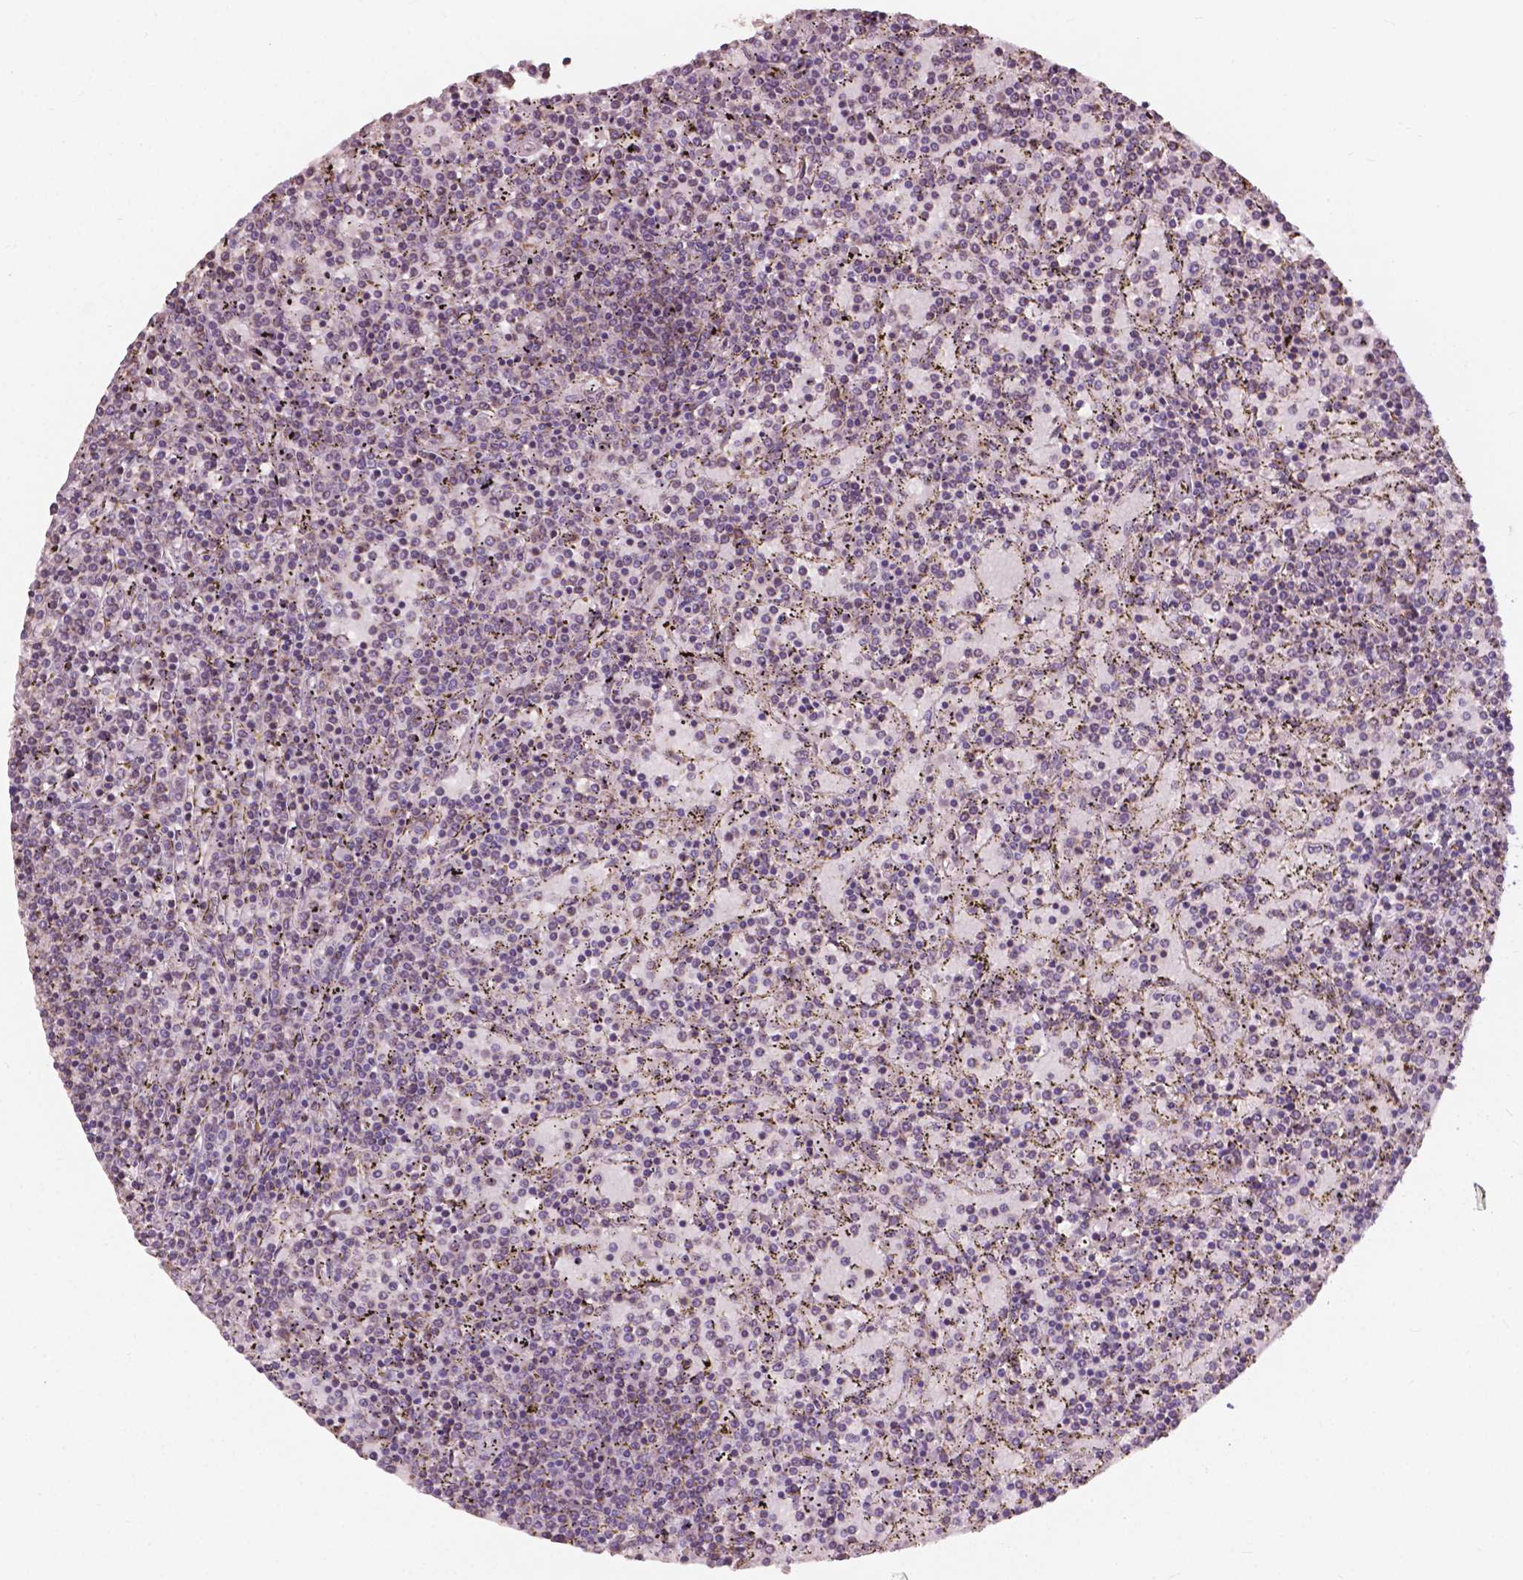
{"staining": {"intensity": "negative", "quantity": "none", "location": "none"}, "tissue": "lymphoma", "cell_type": "Tumor cells", "image_type": "cancer", "snomed": [{"axis": "morphology", "description": "Malignant lymphoma, non-Hodgkin's type, Low grade"}, {"axis": "topography", "description": "Spleen"}], "caption": "Immunohistochemistry photomicrograph of neoplastic tissue: lymphoma stained with DAB shows no significant protein expression in tumor cells.", "gene": "NDUFA10", "patient": {"sex": "female", "age": 77}}